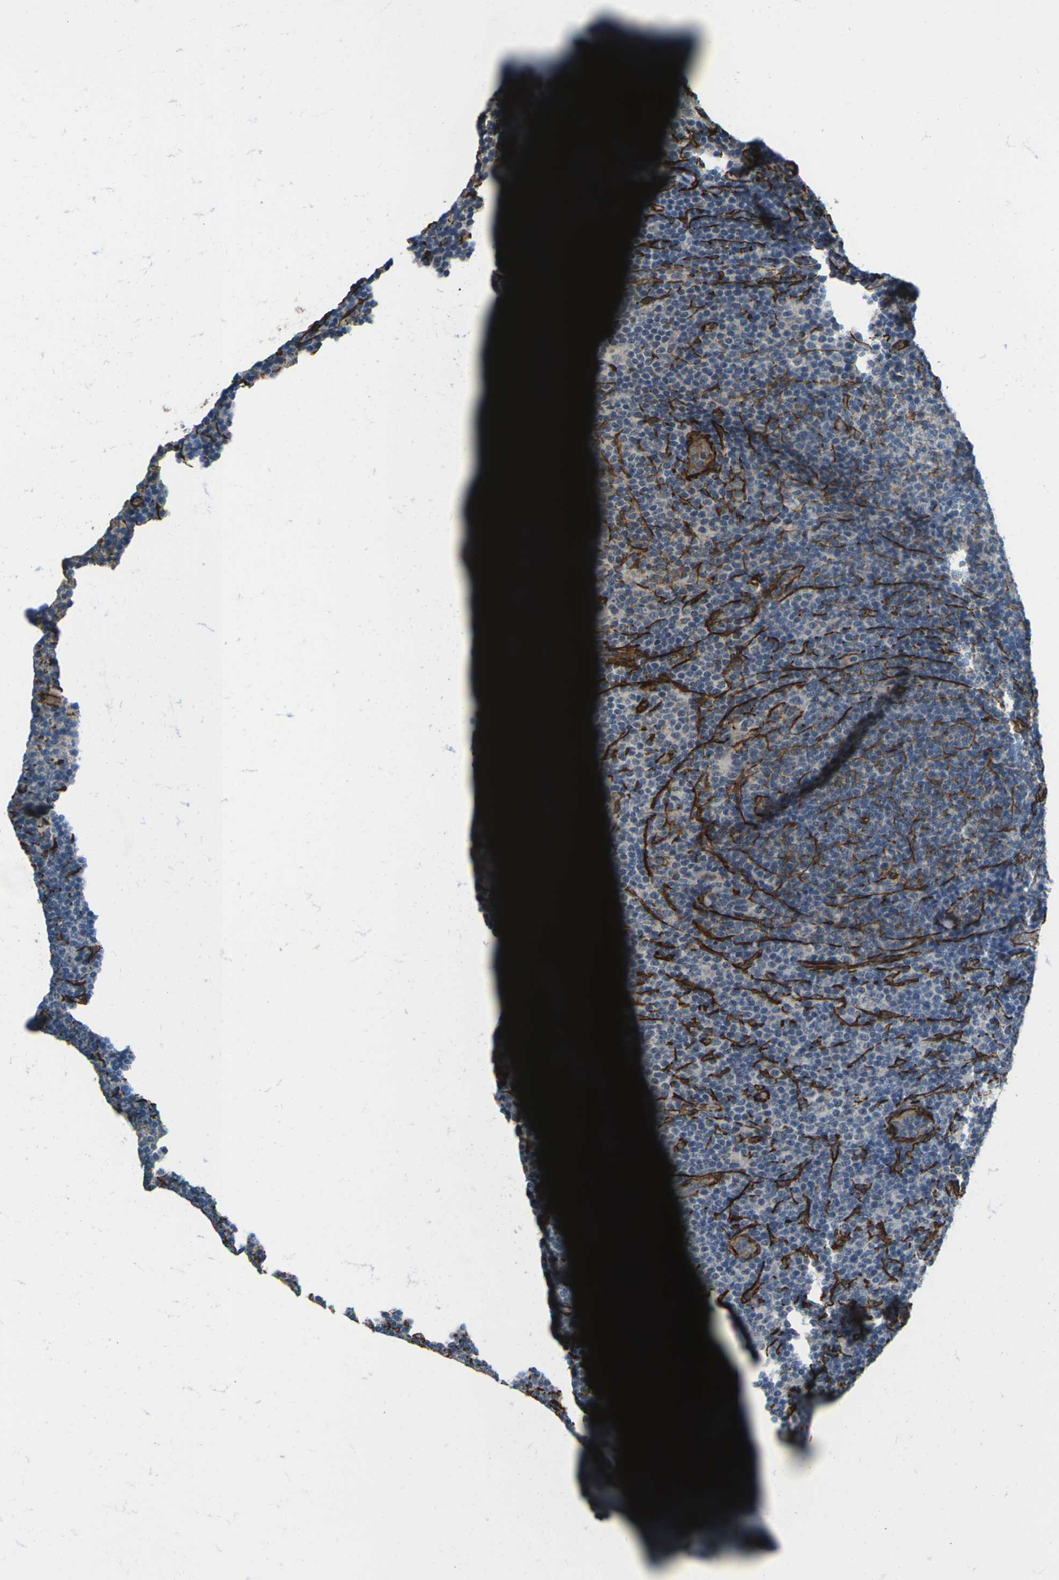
{"staining": {"intensity": "negative", "quantity": "none", "location": "none"}, "tissue": "lymphoma", "cell_type": "Tumor cells", "image_type": "cancer", "snomed": [{"axis": "morphology", "description": "Malignant lymphoma, non-Hodgkin's type, Low grade"}, {"axis": "topography", "description": "Lymph node"}], "caption": "Histopathology image shows no significant protein expression in tumor cells of low-grade malignant lymphoma, non-Hodgkin's type.", "gene": "GRAMD1C", "patient": {"sex": "male", "age": 83}}